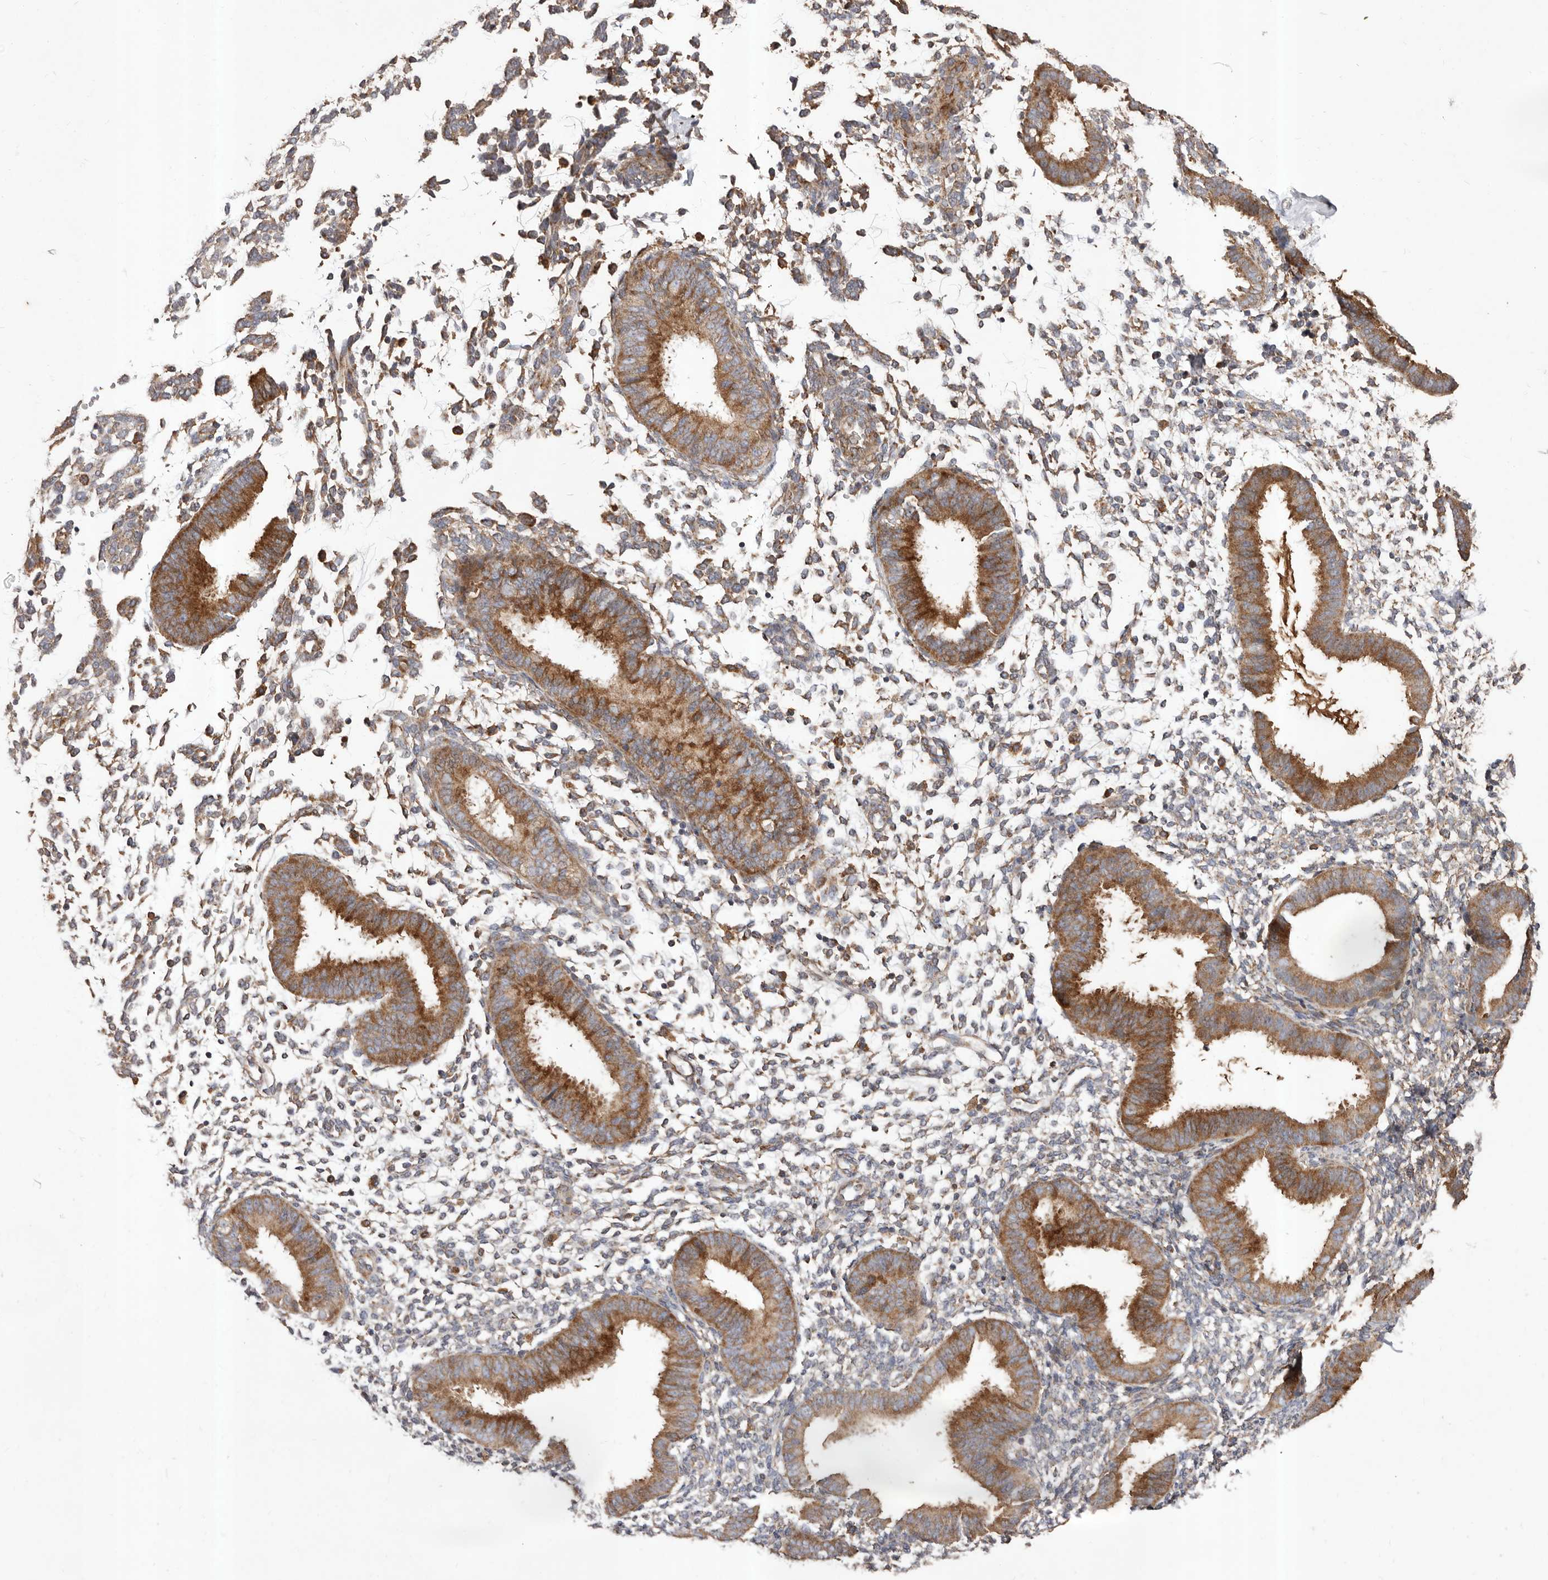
{"staining": {"intensity": "moderate", "quantity": "25%-75%", "location": "cytoplasmic/membranous"}, "tissue": "endometrium", "cell_type": "Cells in endometrial stroma", "image_type": "normal", "snomed": [{"axis": "morphology", "description": "Normal tissue, NOS"}, {"axis": "topography", "description": "Uterus"}, {"axis": "topography", "description": "Endometrium"}], "caption": "Immunohistochemistry histopathology image of benign endometrium stained for a protein (brown), which shows medium levels of moderate cytoplasmic/membranous positivity in about 25%-75% of cells in endometrial stroma.", "gene": "STEAP2", "patient": {"sex": "female", "age": 48}}